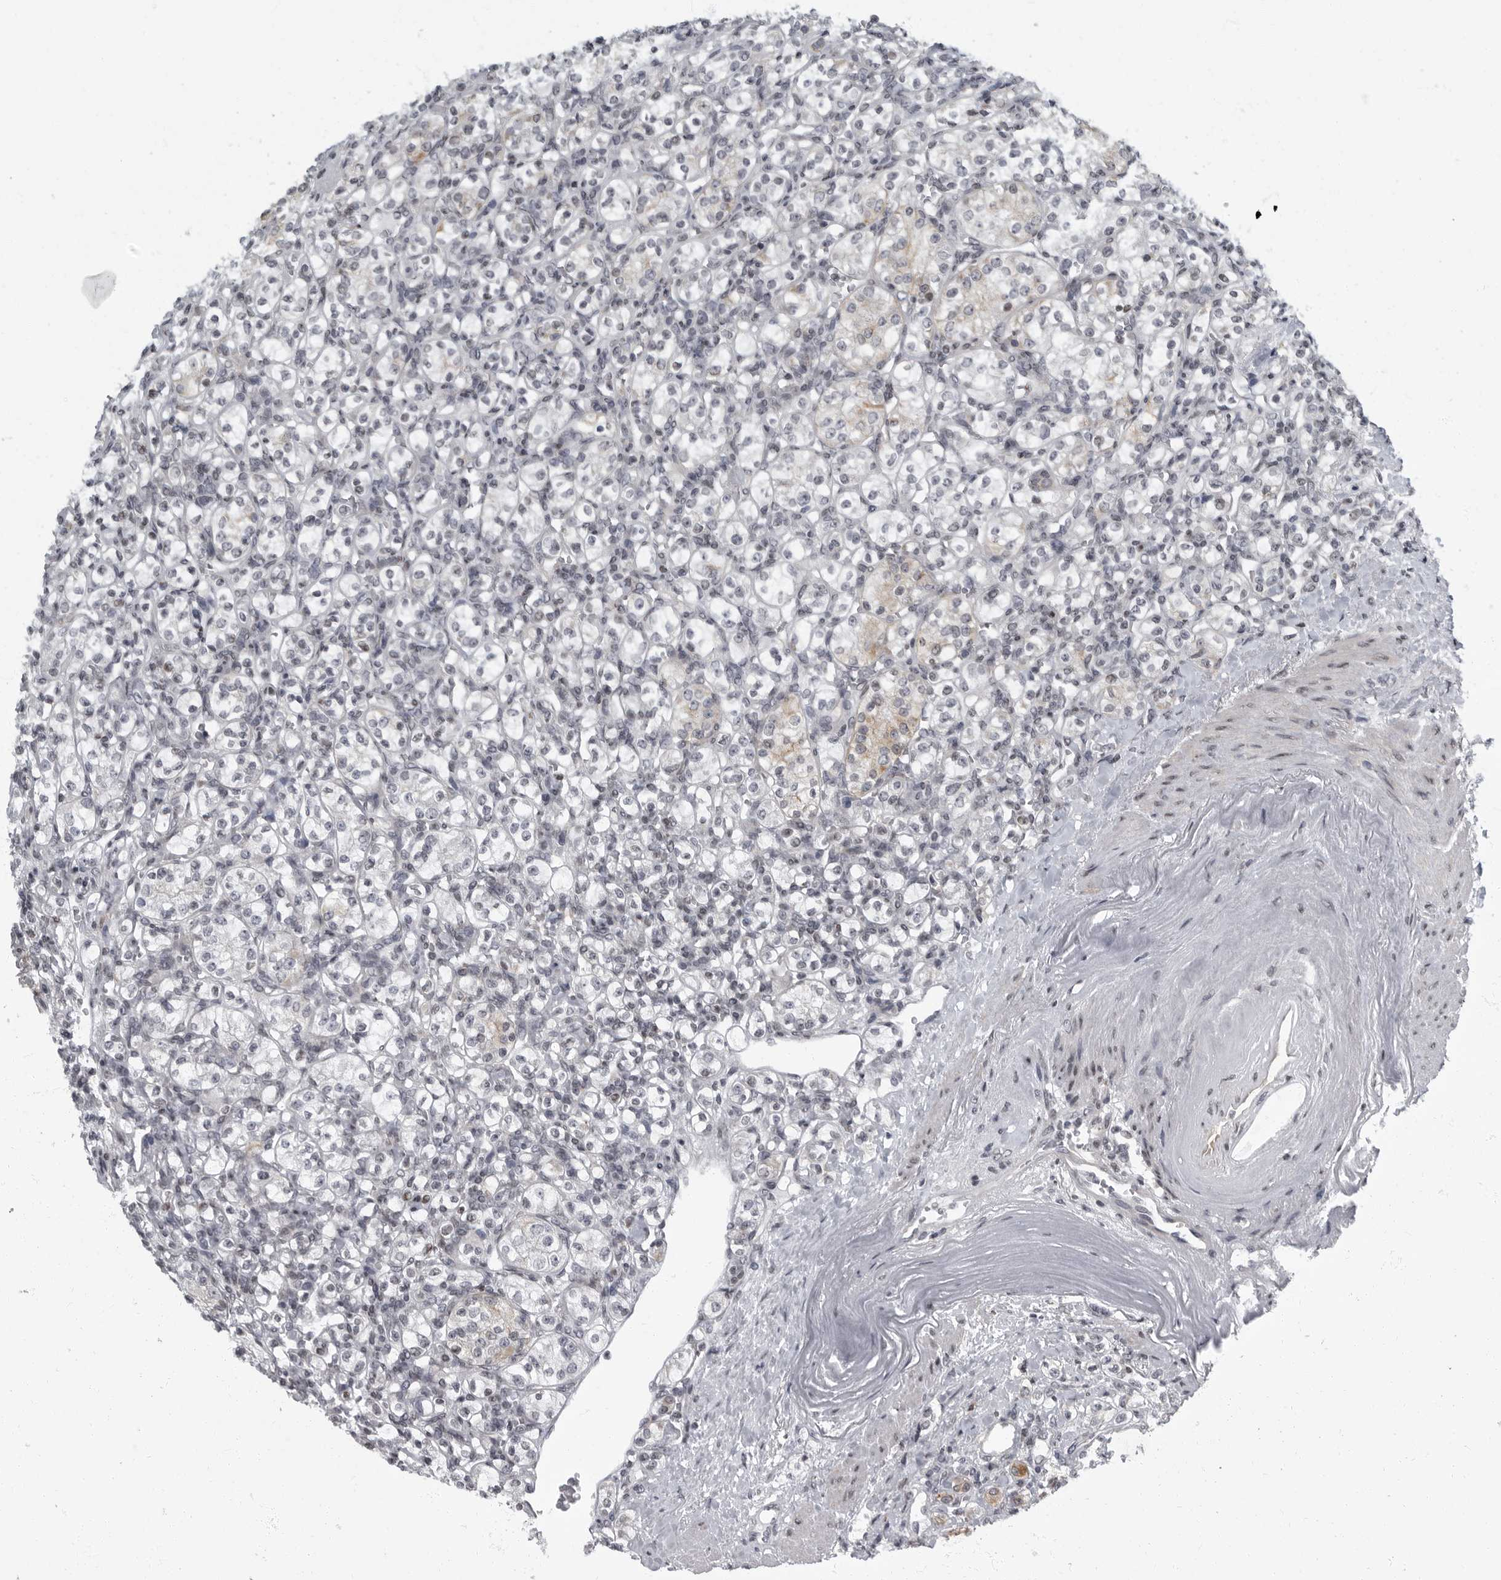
{"staining": {"intensity": "weak", "quantity": "<25%", "location": "cytoplasmic/membranous"}, "tissue": "renal cancer", "cell_type": "Tumor cells", "image_type": "cancer", "snomed": [{"axis": "morphology", "description": "Adenocarcinoma, NOS"}, {"axis": "topography", "description": "Kidney"}], "caption": "Photomicrograph shows no protein staining in tumor cells of adenocarcinoma (renal) tissue.", "gene": "EVI5", "patient": {"sex": "male", "age": 77}}